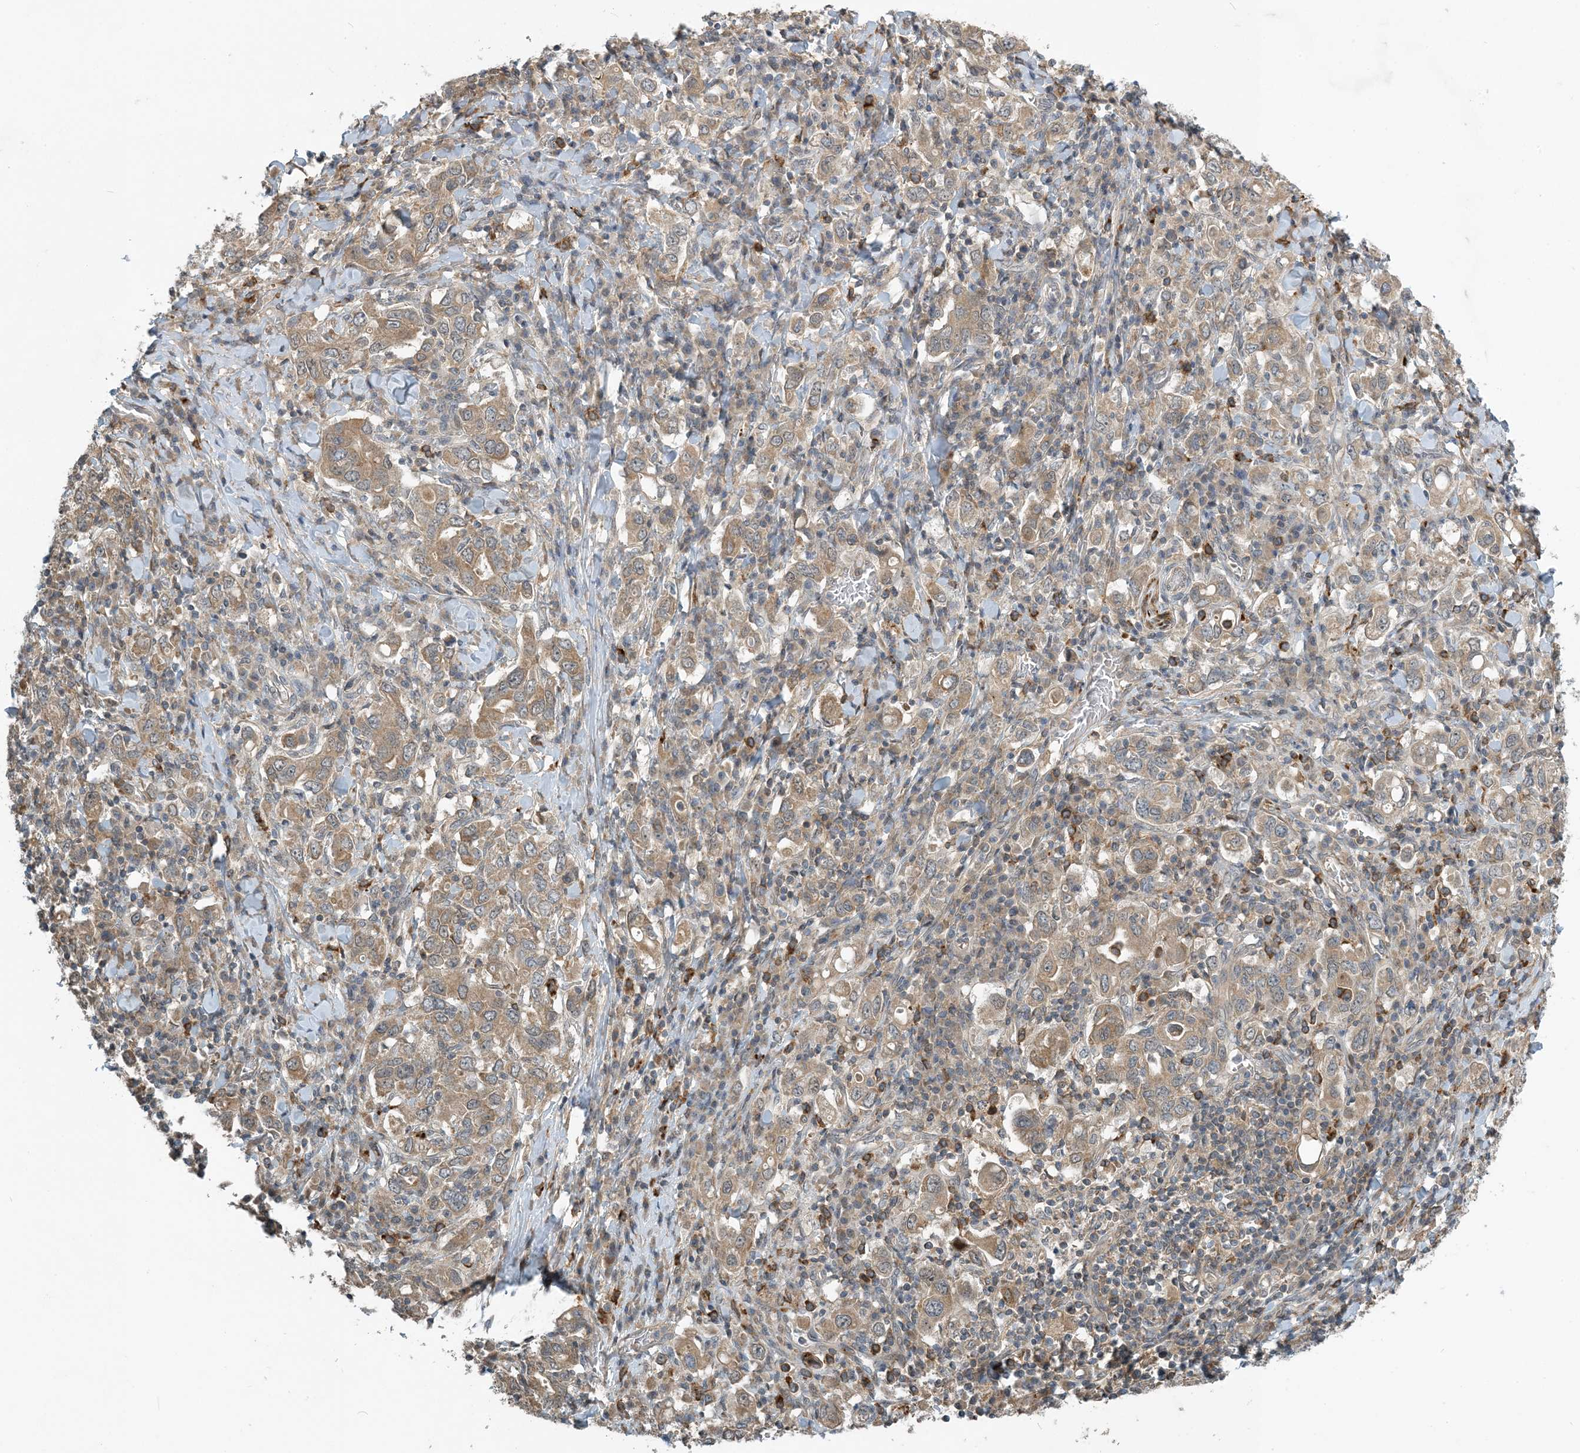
{"staining": {"intensity": "moderate", "quantity": ">75%", "location": "cytoplasmic/membranous"}, "tissue": "stomach cancer", "cell_type": "Tumor cells", "image_type": "cancer", "snomed": [{"axis": "morphology", "description": "Adenocarcinoma, NOS"}, {"axis": "topography", "description": "Stomach, upper"}], "caption": "High-magnification brightfield microscopy of stomach cancer (adenocarcinoma) stained with DAB (brown) and counterstained with hematoxylin (blue). tumor cells exhibit moderate cytoplasmic/membranous positivity is present in approximately>75% of cells.", "gene": "ZBTB3", "patient": {"sex": "male", "age": 62}}